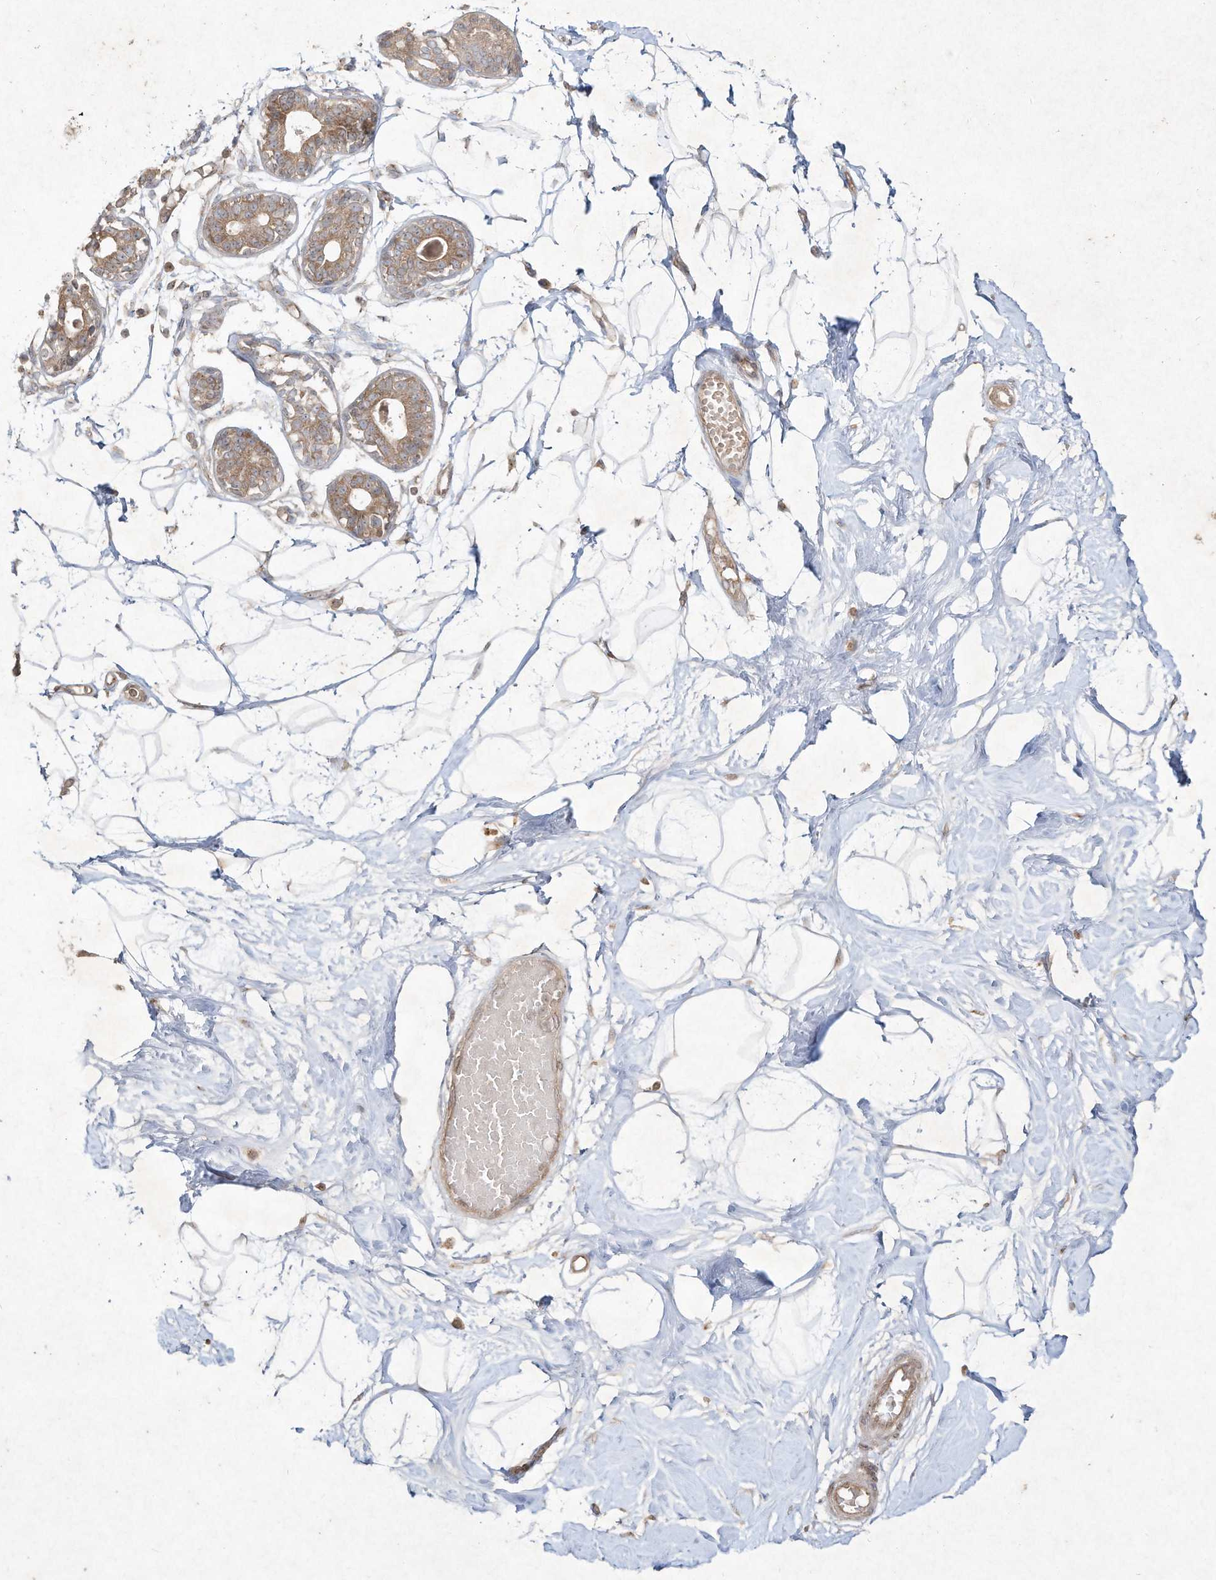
{"staining": {"intensity": "negative", "quantity": "none", "location": "none"}, "tissue": "breast", "cell_type": "Adipocytes", "image_type": "normal", "snomed": [{"axis": "morphology", "description": "Normal tissue, NOS"}, {"axis": "topography", "description": "Breast"}], "caption": "This is an IHC micrograph of normal breast. There is no staining in adipocytes.", "gene": "DYNC1I2", "patient": {"sex": "female", "age": 45}}